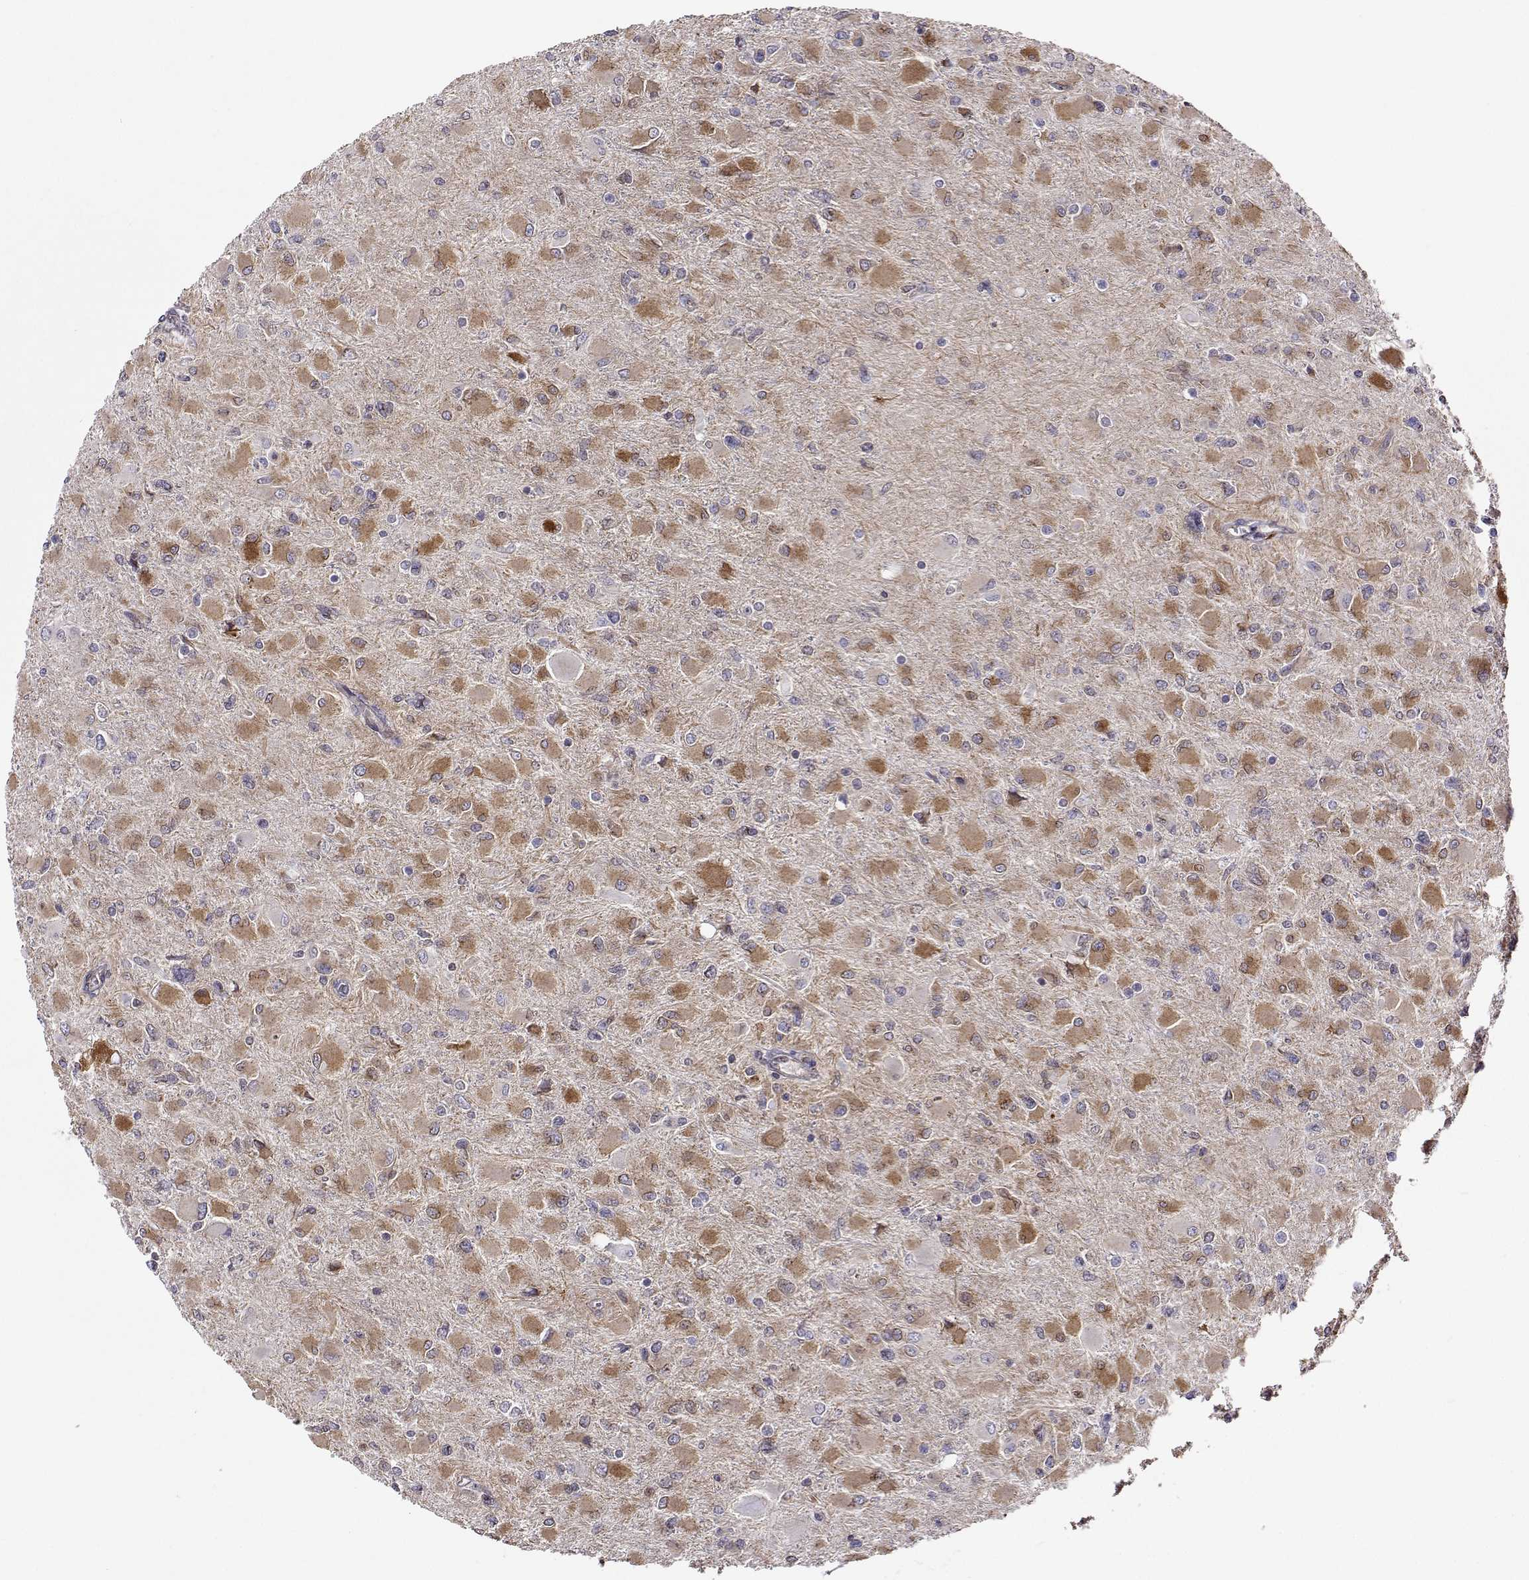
{"staining": {"intensity": "negative", "quantity": "none", "location": "none"}, "tissue": "glioma", "cell_type": "Tumor cells", "image_type": "cancer", "snomed": [{"axis": "morphology", "description": "Glioma, malignant, High grade"}, {"axis": "topography", "description": "Cerebral cortex"}], "caption": "Immunohistochemistry (IHC) of human glioma shows no expression in tumor cells.", "gene": "PGRMC2", "patient": {"sex": "female", "age": 36}}